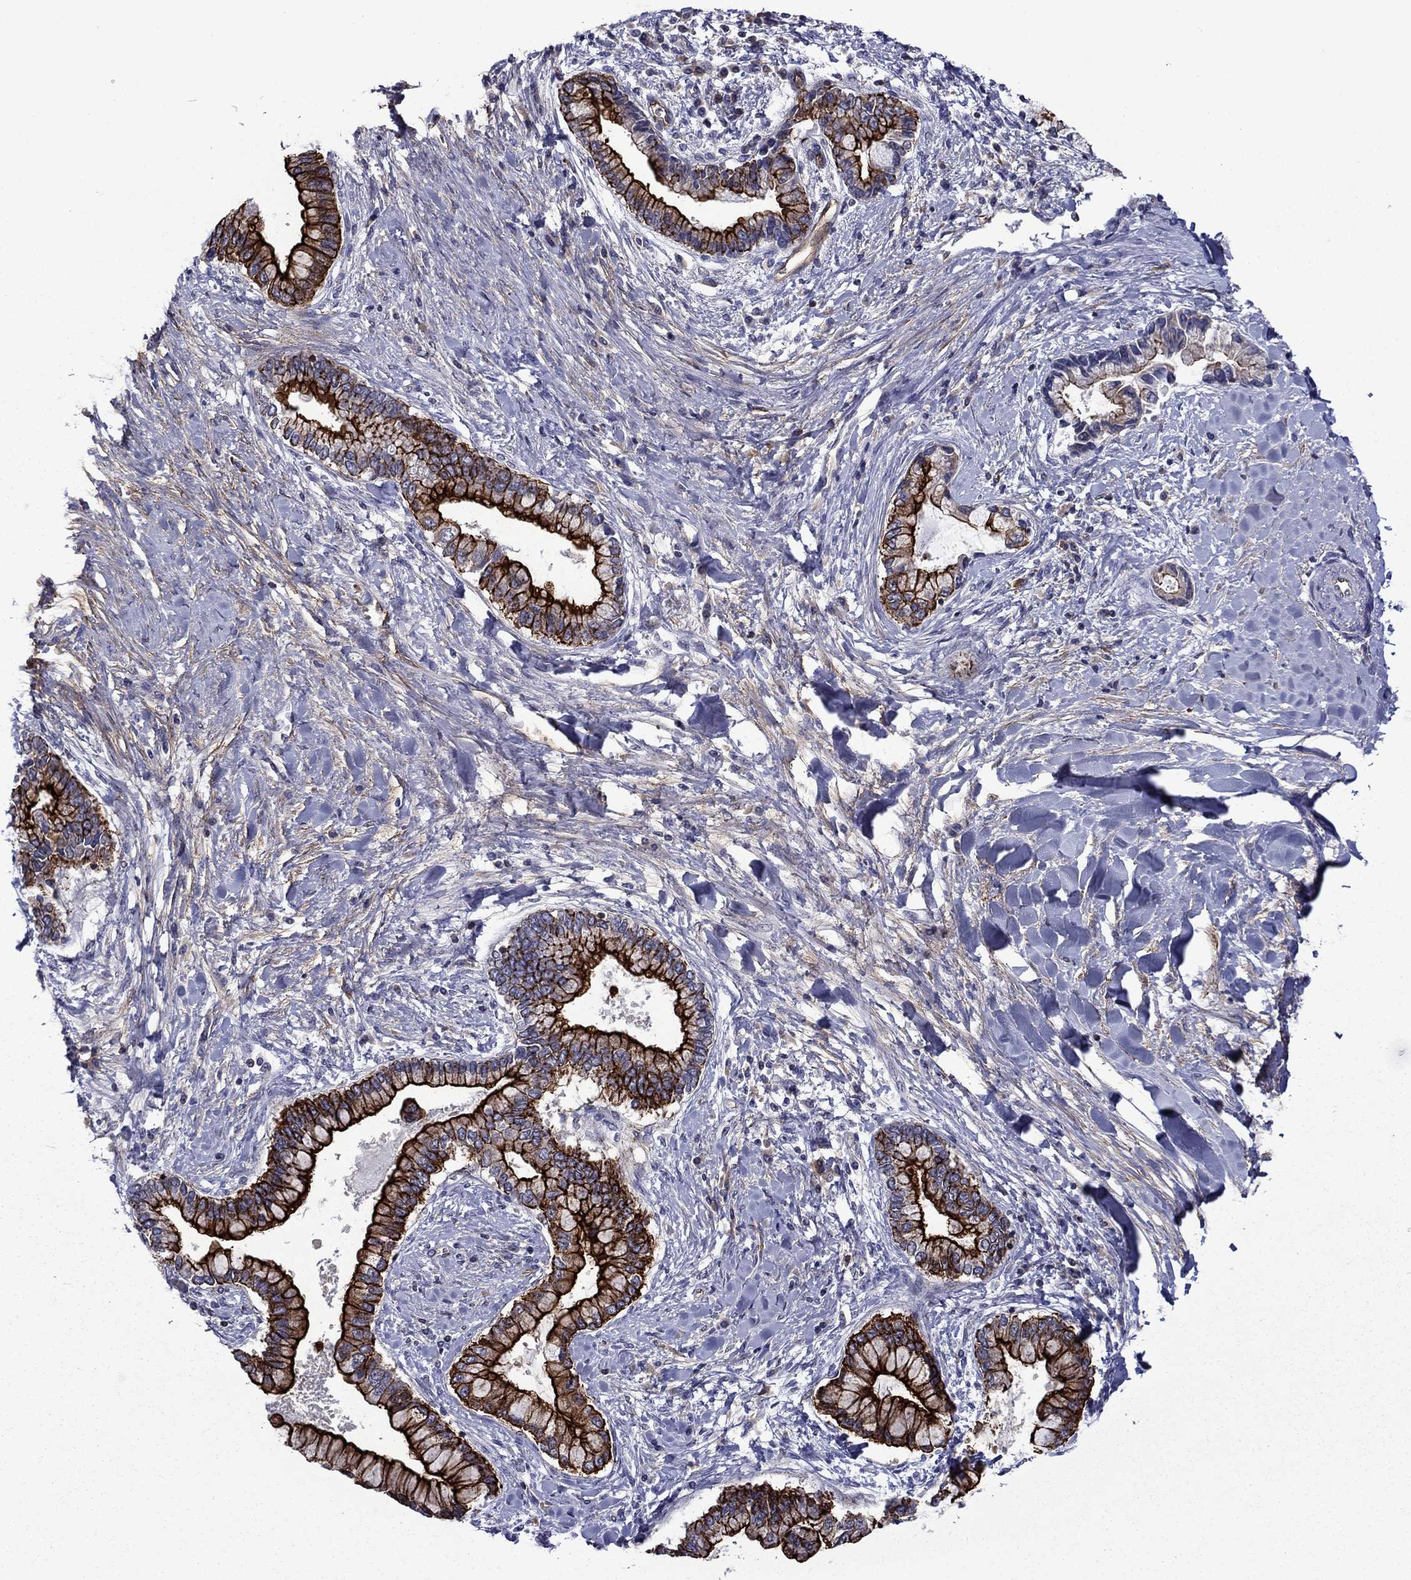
{"staining": {"intensity": "strong", "quantity": ">75%", "location": "cytoplasmic/membranous"}, "tissue": "liver cancer", "cell_type": "Tumor cells", "image_type": "cancer", "snomed": [{"axis": "morphology", "description": "Cholangiocarcinoma"}, {"axis": "topography", "description": "Liver"}], "caption": "This is an image of immunohistochemistry staining of cholangiocarcinoma (liver), which shows strong expression in the cytoplasmic/membranous of tumor cells.", "gene": "LMO7", "patient": {"sex": "male", "age": 50}}